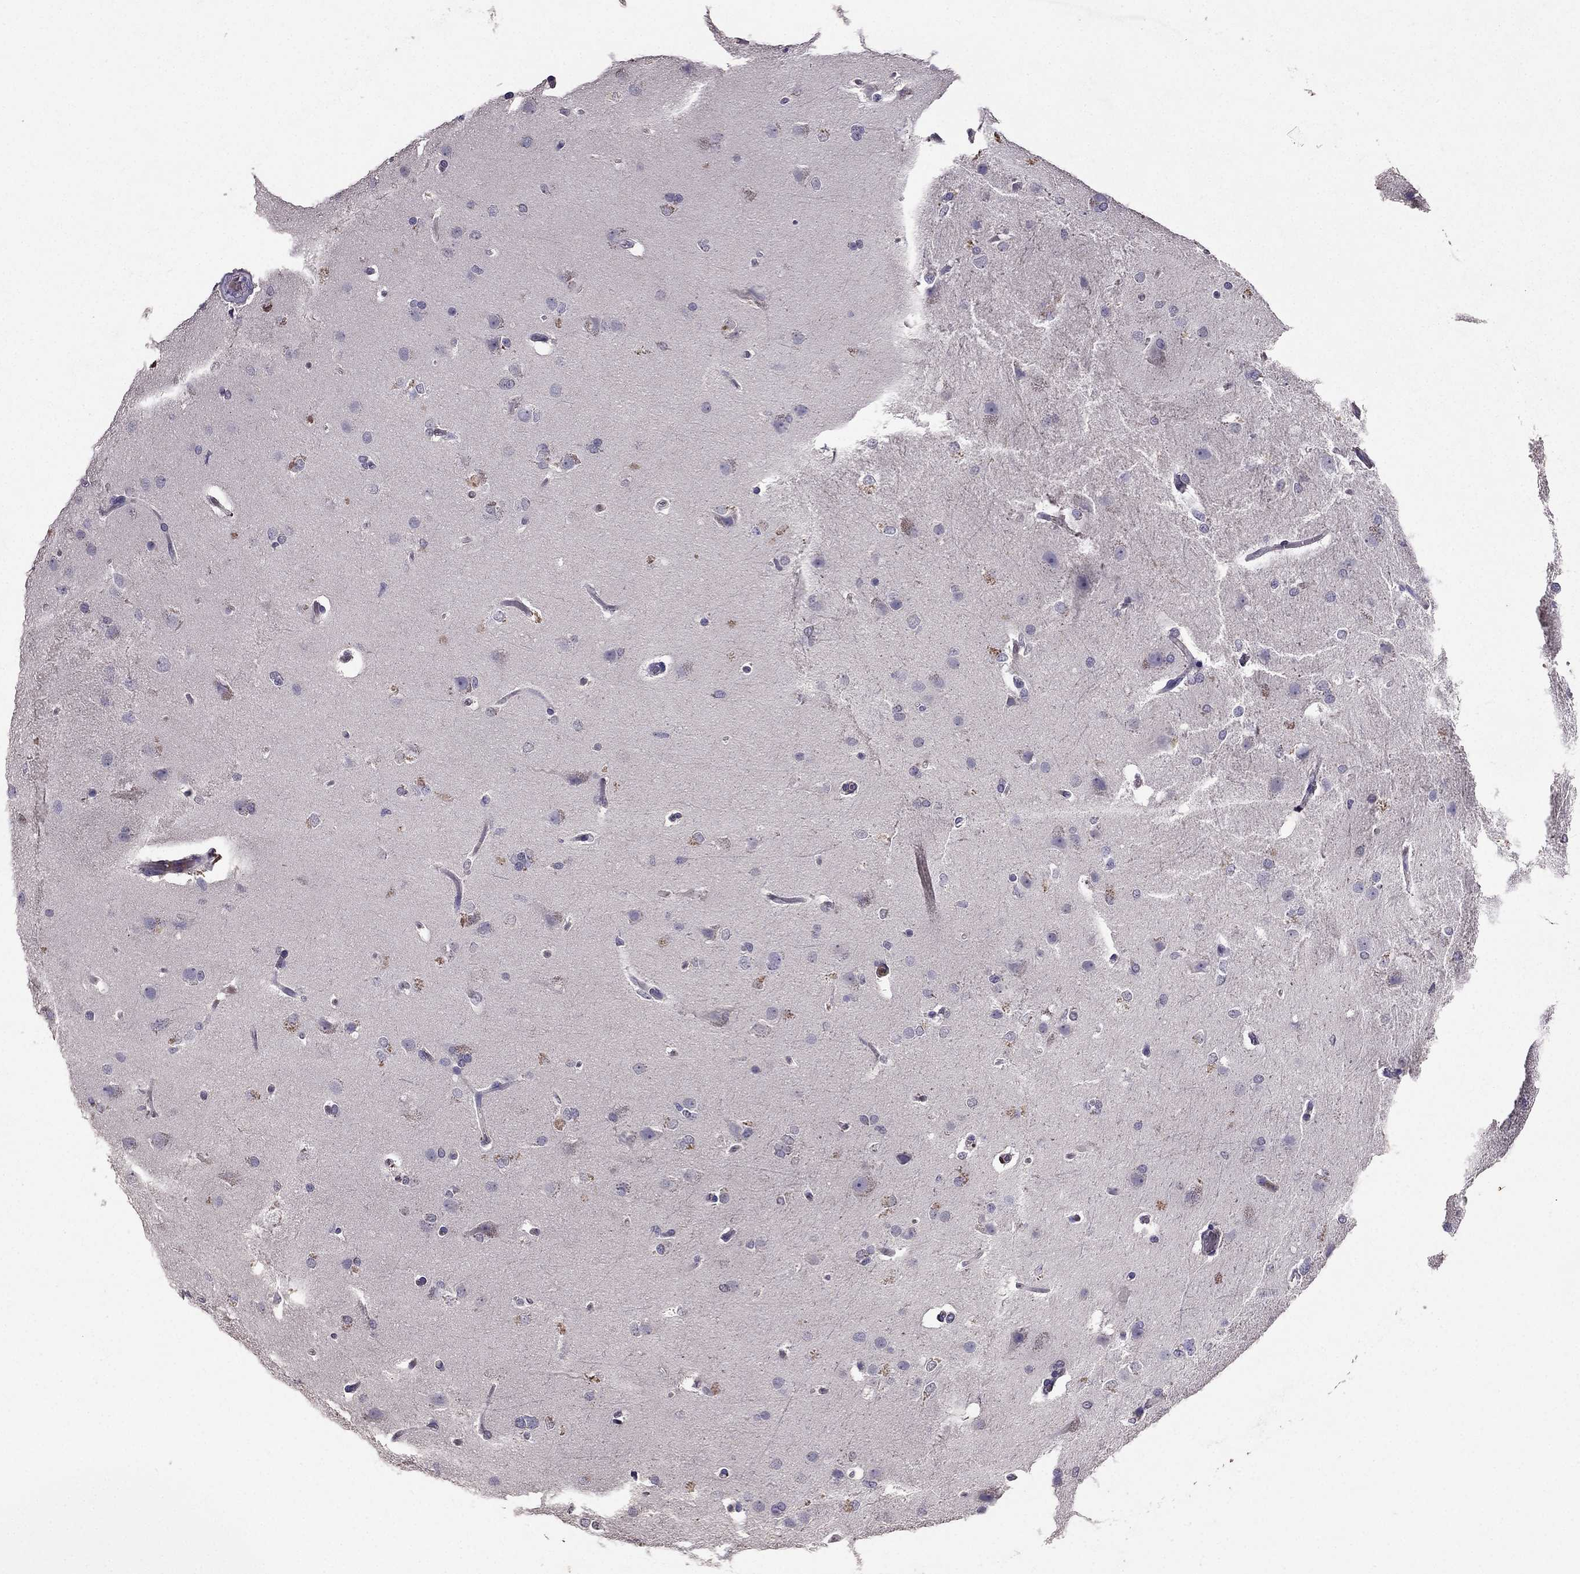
{"staining": {"intensity": "negative", "quantity": "none", "location": "none"}, "tissue": "glioma", "cell_type": "Tumor cells", "image_type": "cancer", "snomed": [{"axis": "morphology", "description": "Glioma, malignant, High grade"}, {"axis": "topography", "description": "Brain"}], "caption": "Immunohistochemistry (IHC) photomicrograph of malignant glioma (high-grade) stained for a protein (brown), which exhibits no expression in tumor cells. (DAB IHC visualized using brightfield microscopy, high magnification).", "gene": "RFLNB", "patient": {"sex": "male", "age": 68}}